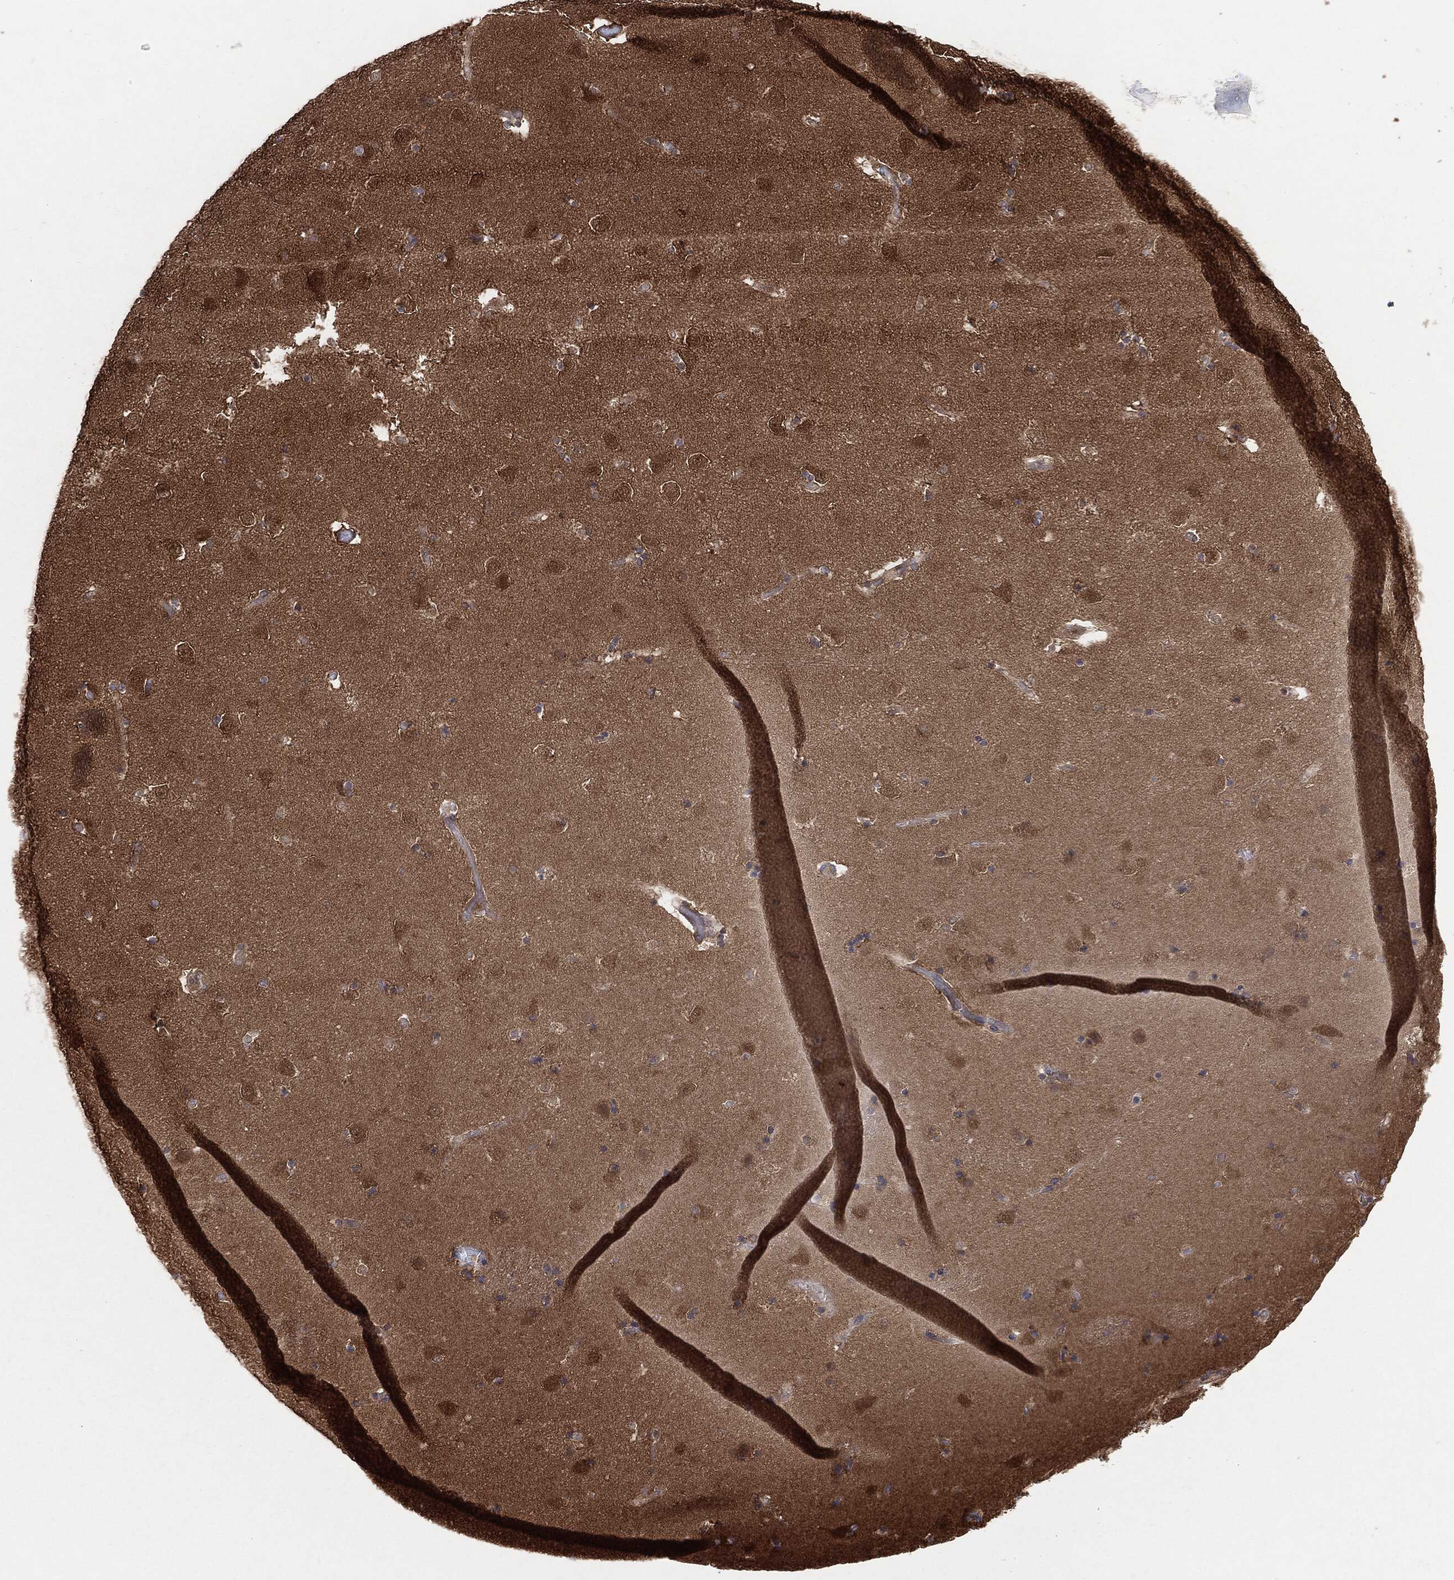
{"staining": {"intensity": "negative", "quantity": "none", "location": "none"}, "tissue": "caudate", "cell_type": "Glial cells", "image_type": "normal", "snomed": [{"axis": "morphology", "description": "Normal tissue, NOS"}, {"axis": "topography", "description": "Lateral ventricle wall"}], "caption": "IHC of benign caudate reveals no positivity in glial cells.", "gene": "NME1", "patient": {"sex": "male", "age": 51}}